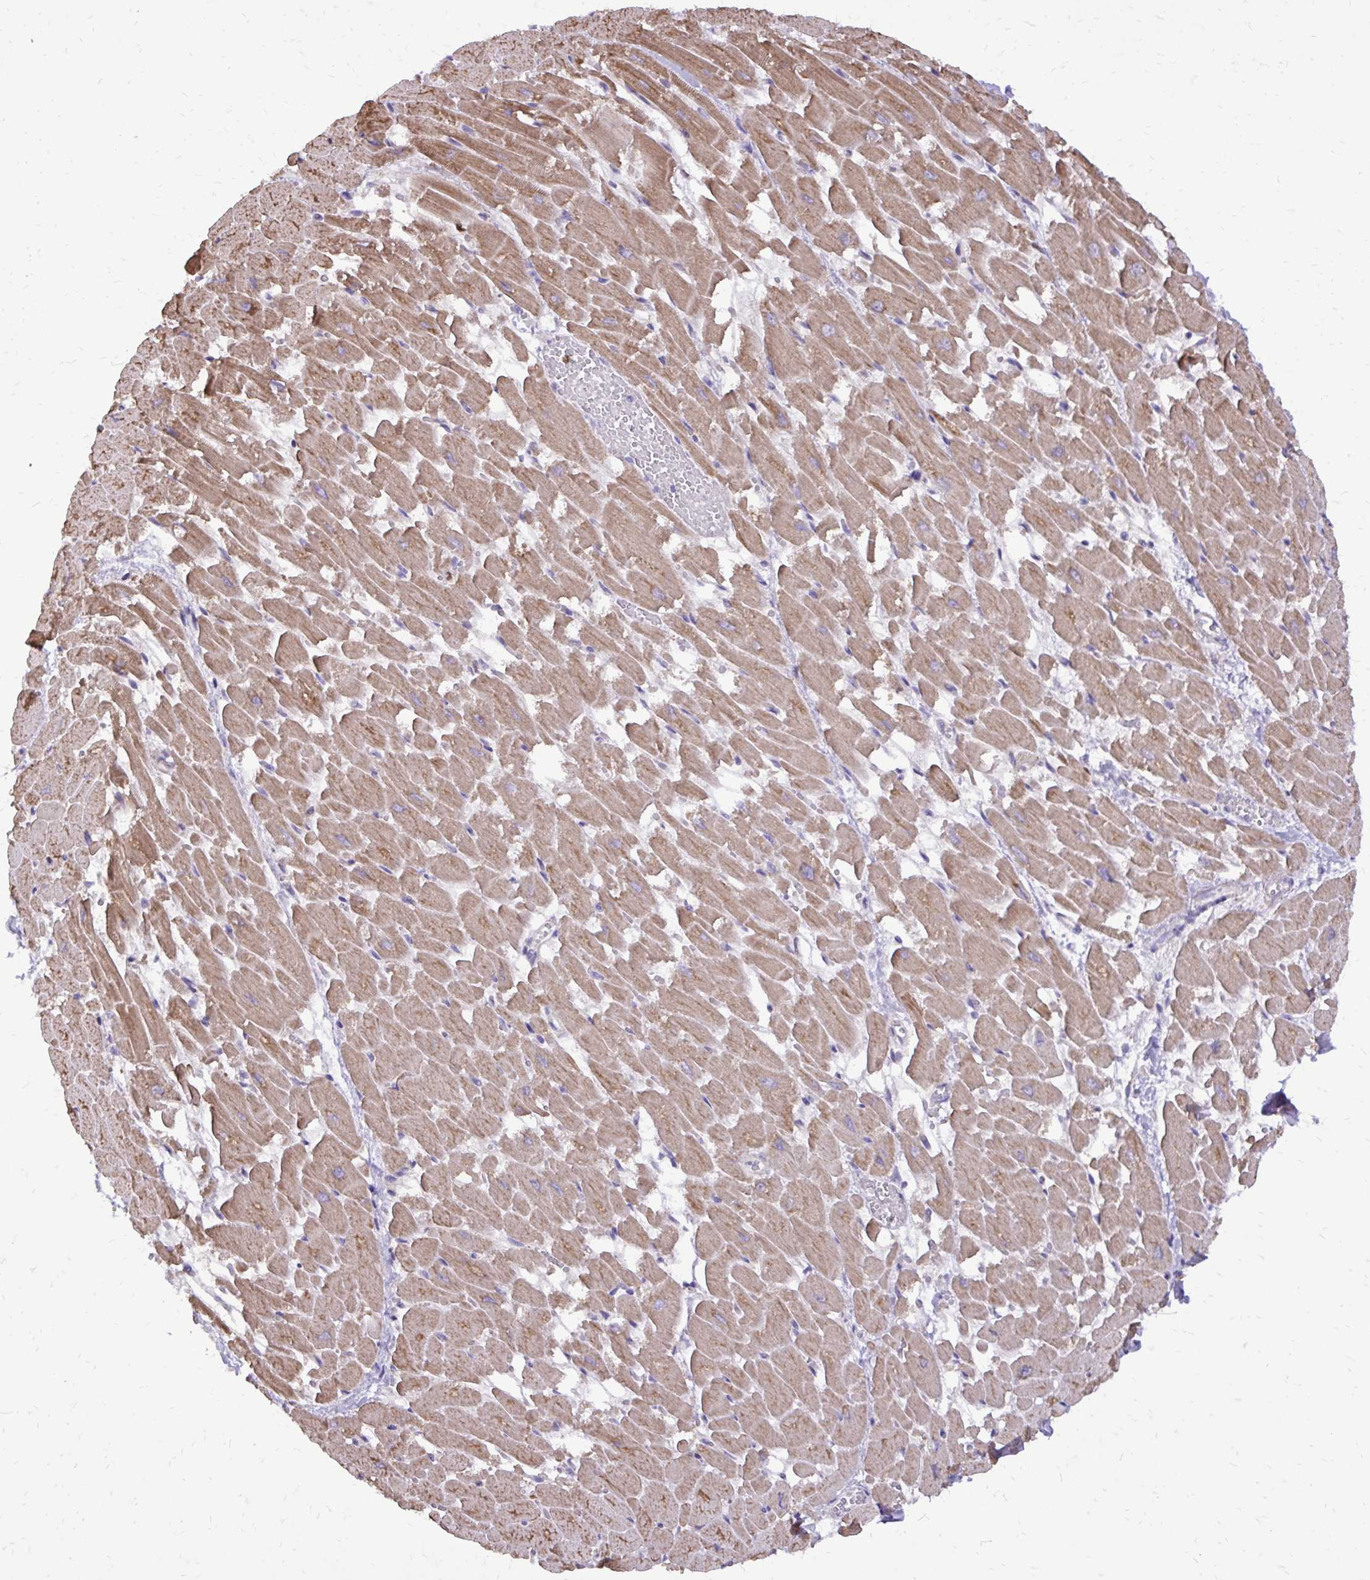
{"staining": {"intensity": "moderate", "quantity": ">75%", "location": "cytoplasmic/membranous"}, "tissue": "heart muscle", "cell_type": "Cardiomyocytes", "image_type": "normal", "snomed": [{"axis": "morphology", "description": "Normal tissue, NOS"}, {"axis": "topography", "description": "Heart"}], "caption": "A high-resolution micrograph shows IHC staining of unremarkable heart muscle, which demonstrates moderate cytoplasmic/membranous positivity in approximately >75% of cardiomyocytes. (brown staining indicates protein expression, while blue staining denotes nuclei).", "gene": "ABCC3", "patient": {"sex": "female", "age": 52}}